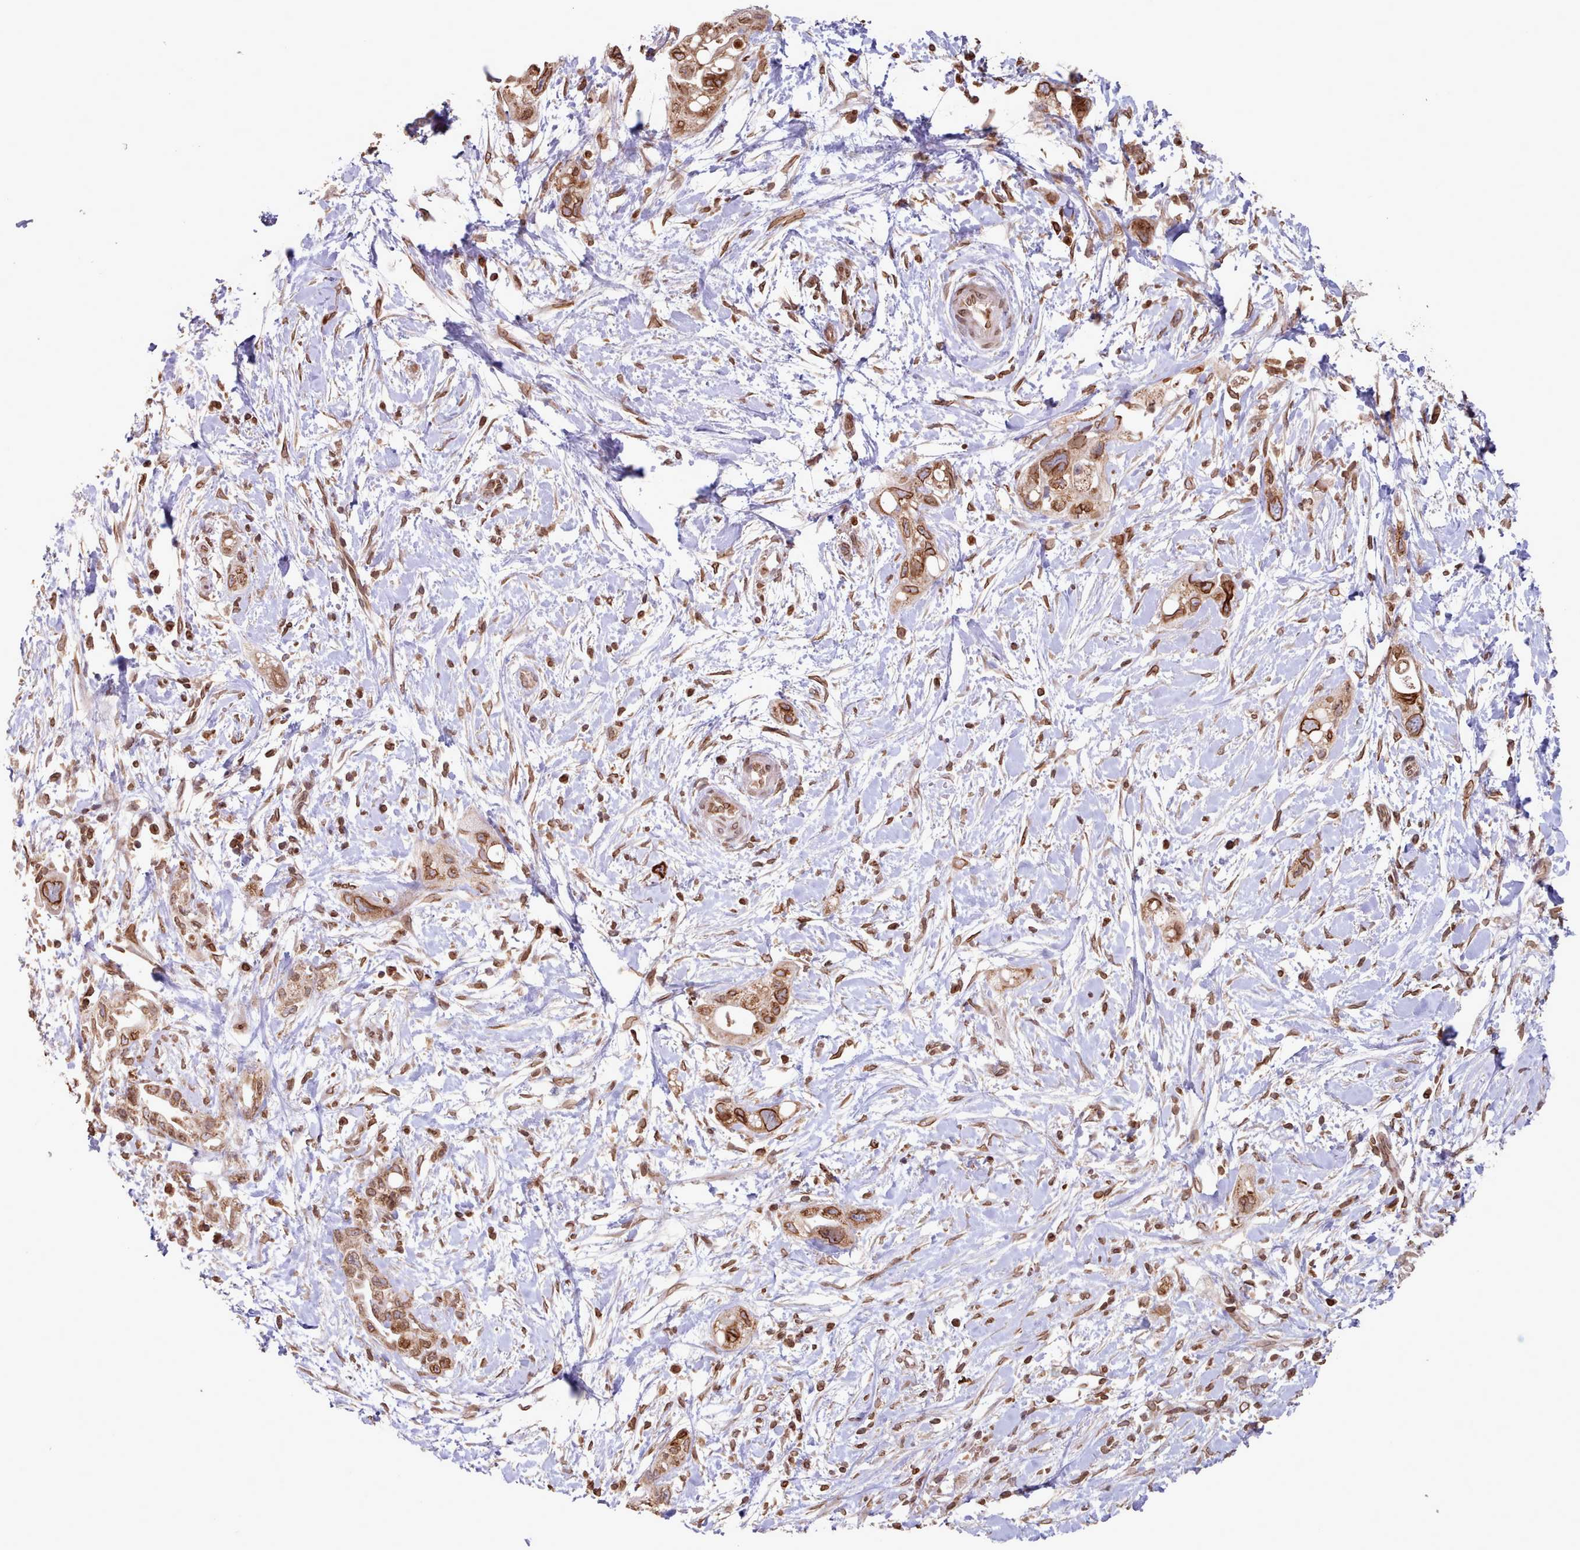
{"staining": {"intensity": "moderate", "quantity": ">75%", "location": "cytoplasmic/membranous,nuclear"}, "tissue": "pancreatic cancer", "cell_type": "Tumor cells", "image_type": "cancer", "snomed": [{"axis": "morphology", "description": "Adenocarcinoma, NOS"}, {"axis": "topography", "description": "Pancreas"}], "caption": "Immunohistochemistry (IHC) of pancreatic cancer (adenocarcinoma) reveals medium levels of moderate cytoplasmic/membranous and nuclear positivity in approximately >75% of tumor cells.", "gene": "TOR1AIP1", "patient": {"sex": "female", "age": 72}}